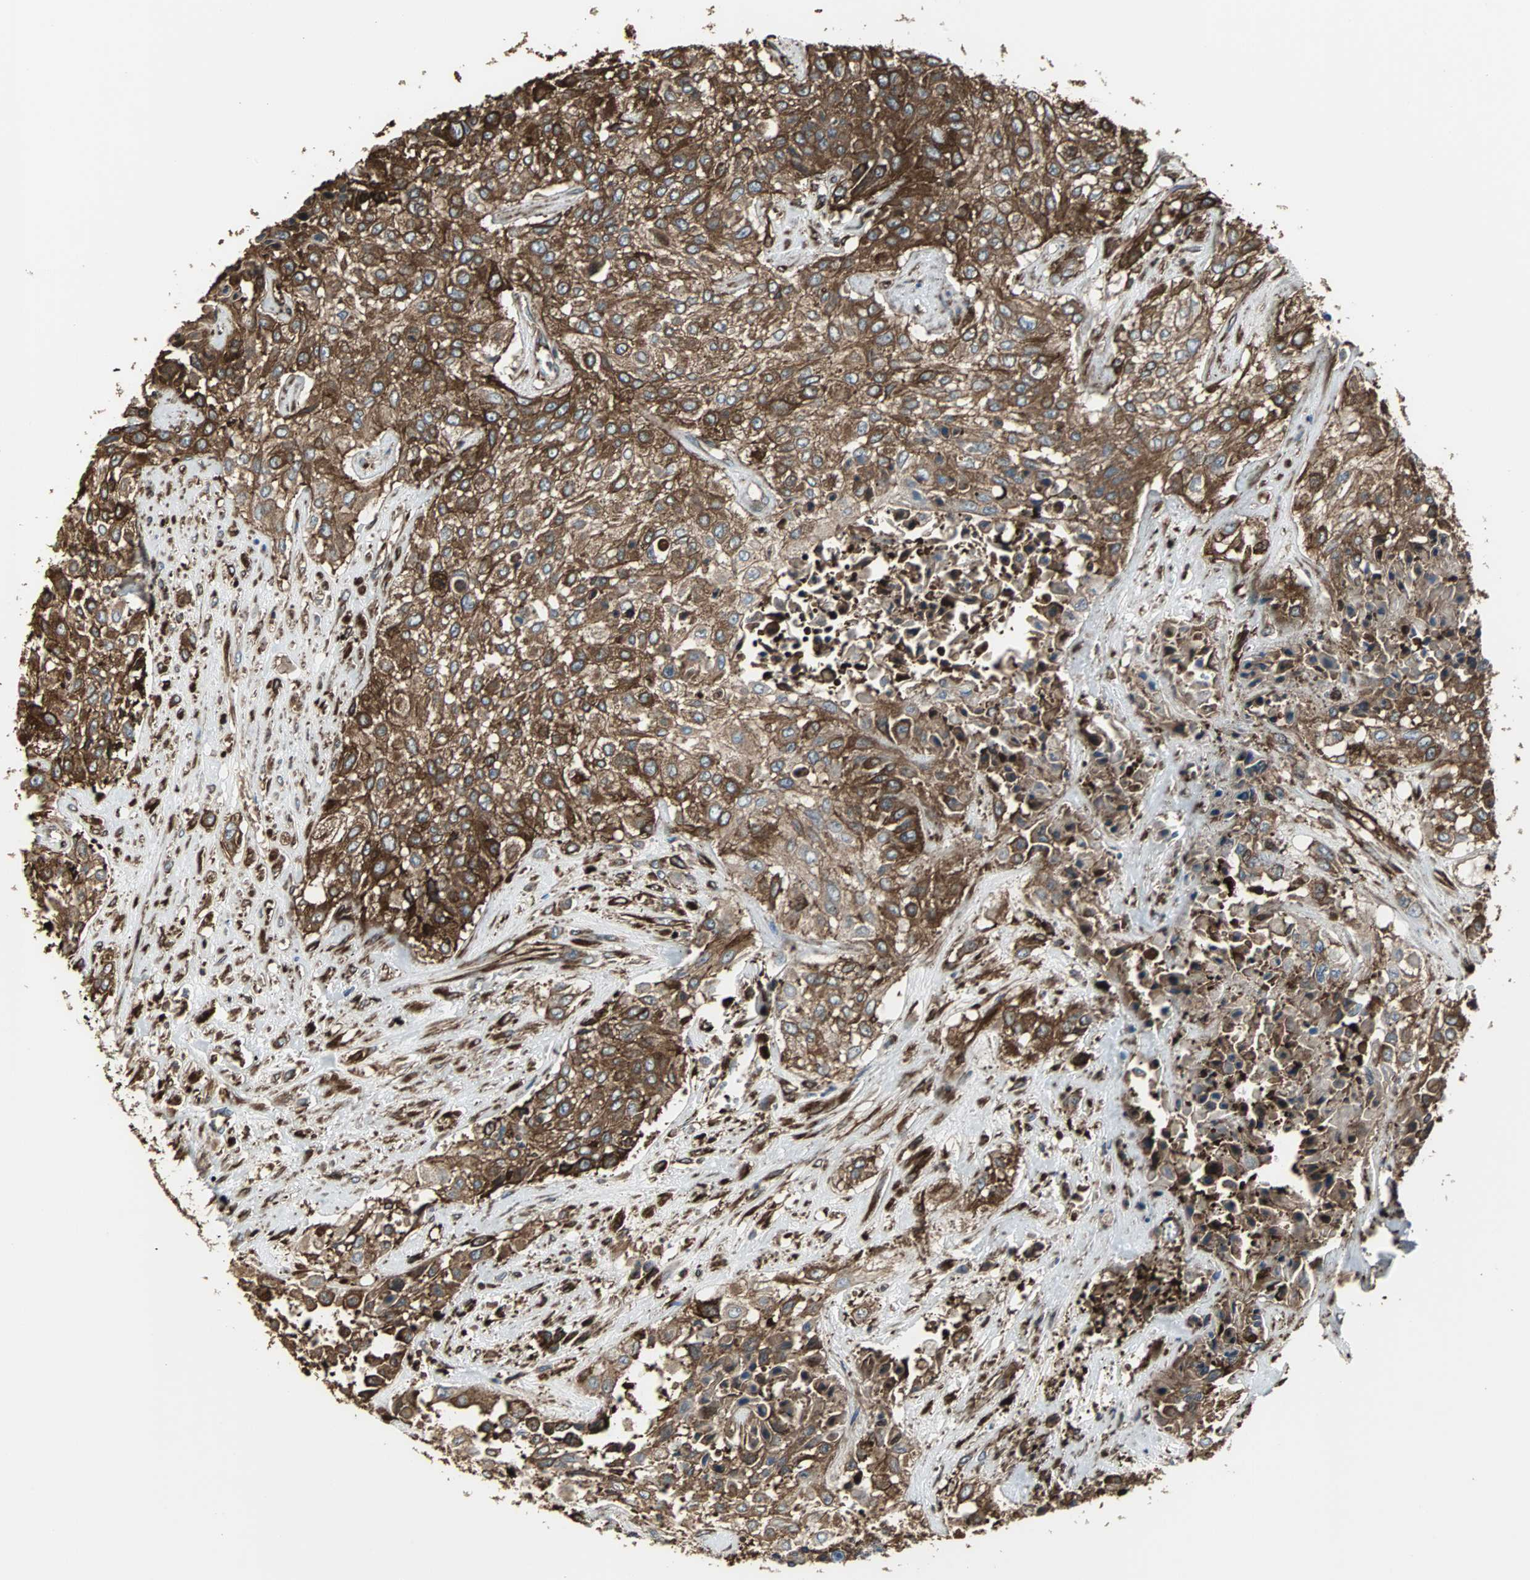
{"staining": {"intensity": "strong", "quantity": ">75%", "location": "cytoplasmic/membranous"}, "tissue": "urothelial cancer", "cell_type": "Tumor cells", "image_type": "cancer", "snomed": [{"axis": "morphology", "description": "Urothelial carcinoma, High grade"}, {"axis": "topography", "description": "Urinary bladder"}], "caption": "An image of urothelial cancer stained for a protein reveals strong cytoplasmic/membranous brown staining in tumor cells.", "gene": "ACTN1", "patient": {"sex": "male", "age": 57}}